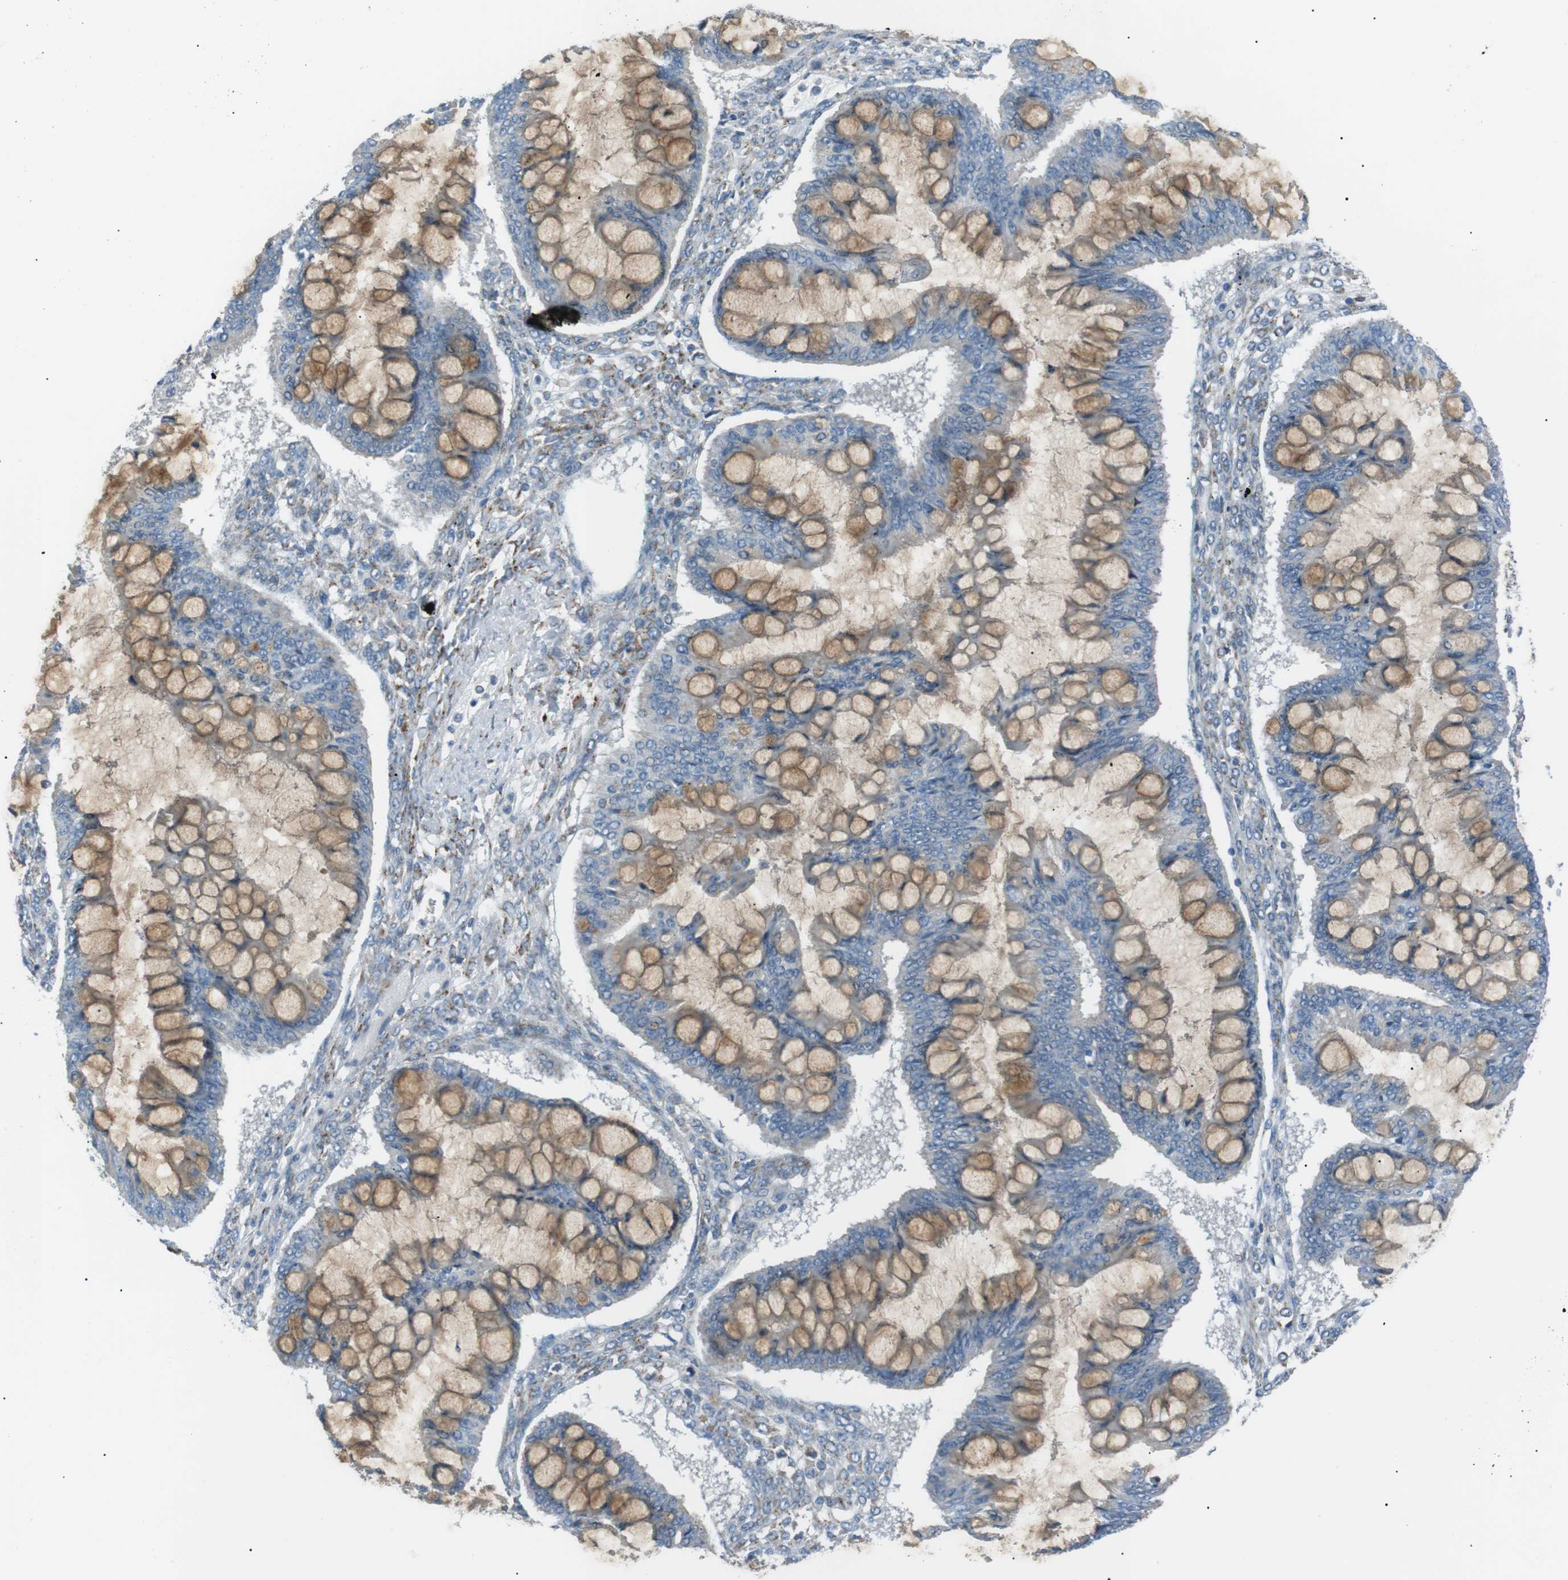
{"staining": {"intensity": "moderate", "quantity": ">75%", "location": "cytoplasmic/membranous"}, "tissue": "ovarian cancer", "cell_type": "Tumor cells", "image_type": "cancer", "snomed": [{"axis": "morphology", "description": "Cystadenocarcinoma, mucinous, NOS"}, {"axis": "topography", "description": "Ovary"}], "caption": "Ovarian mucinous cystadenocarcinoma tissue exhibits moderate cytoplasmic/membranous expression in approximately >75% of tumor cells, visualized by immunohistochemistry.", "gene": "ARID5B", "patient": {"sex": "female", "age": 73}}